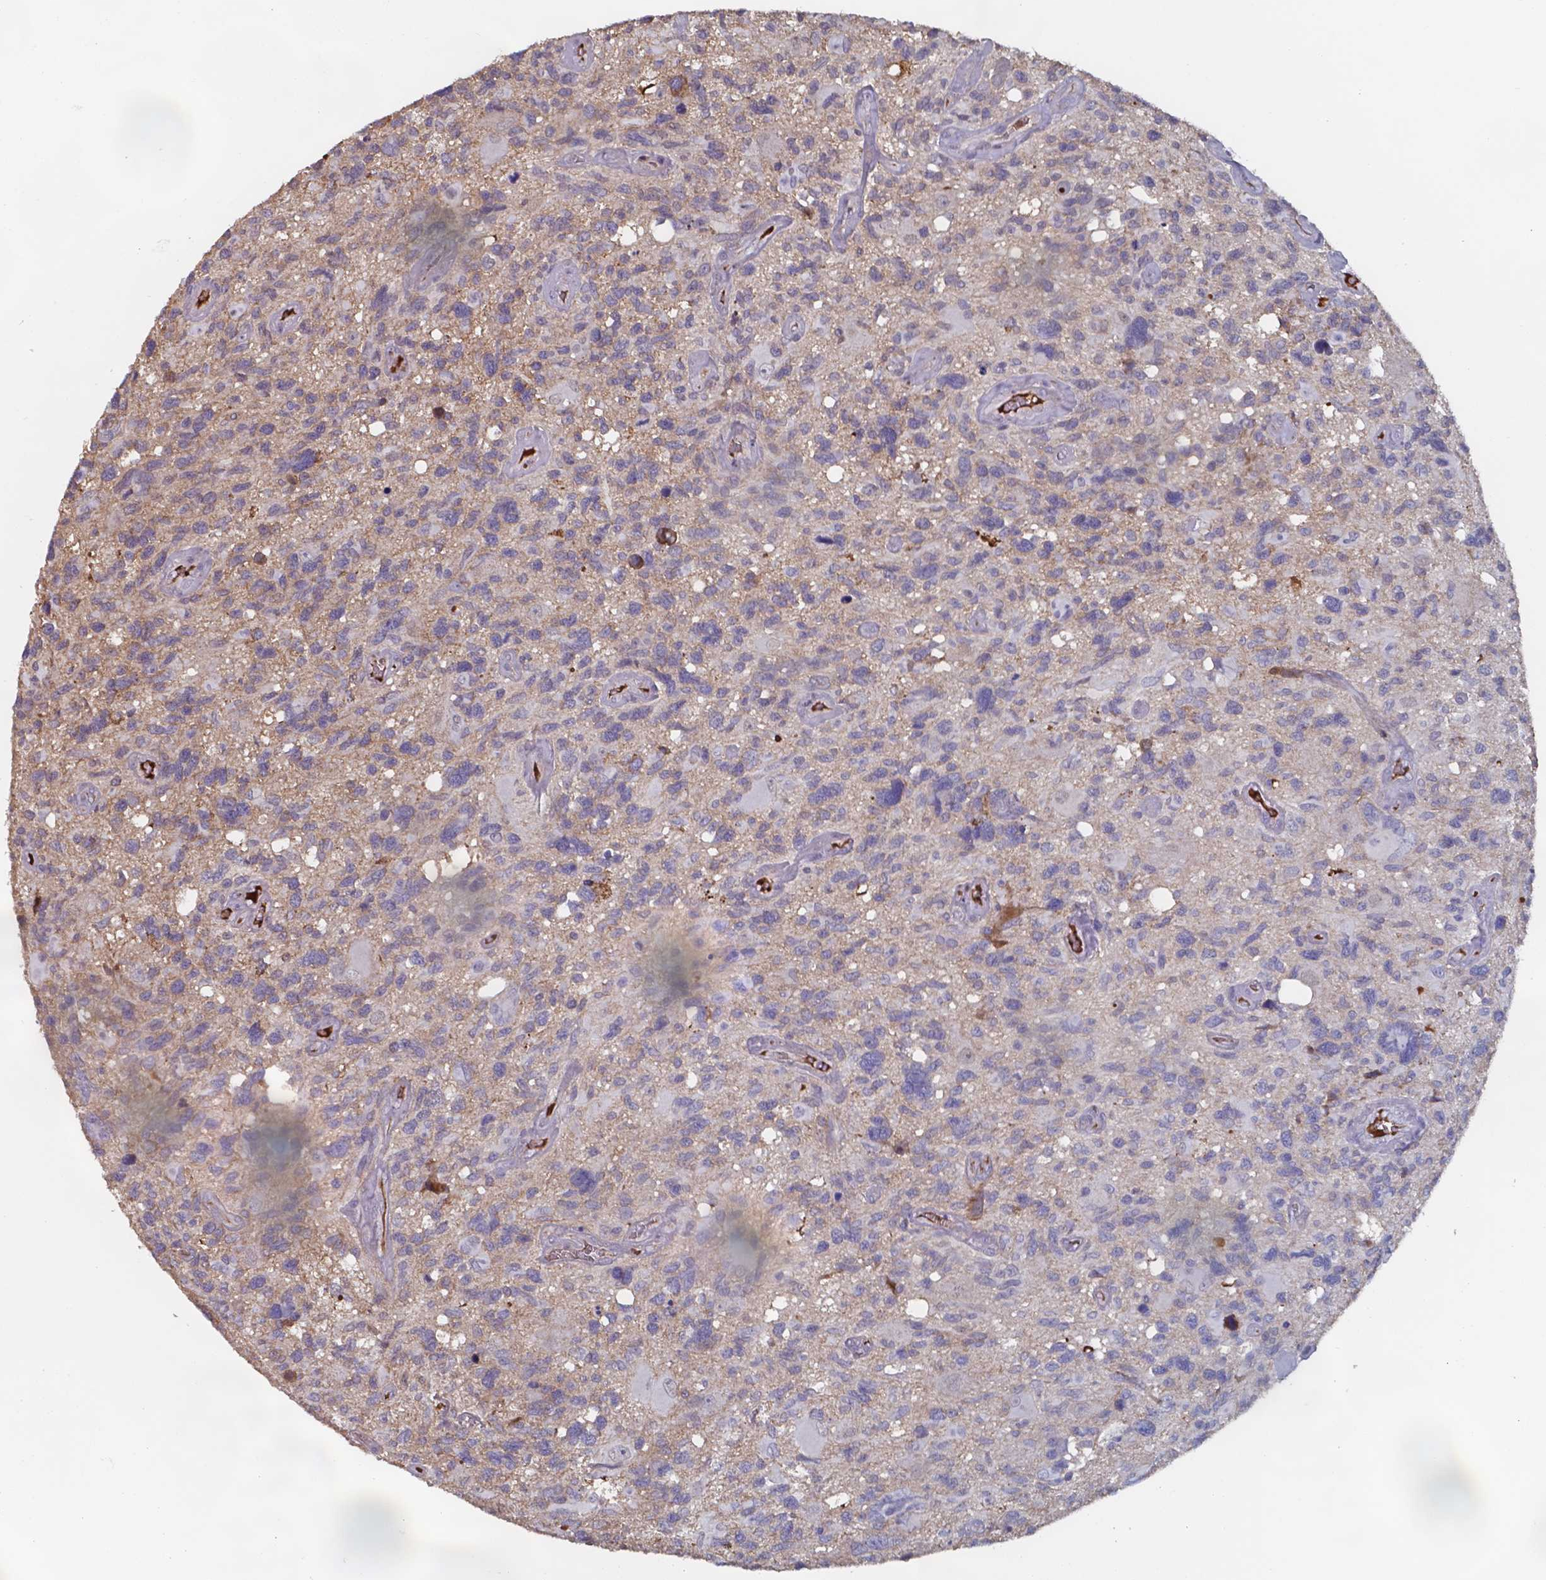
{"staining": {"intensity": "negative", "quantity": "none", "location": "none"}, "tissue": "glioma", "cell_type": "Tumor cells", "image_type": "cancer", "snomed": [{"axis": "morphology", "description": "Glioma, malignant, High grade"}, {"axis": "topography", "description": "Brain"}], "caption": "Tumor cells are negative for brown protein staining in malignant high-grade glioma. The staining is performed using DAB (3,3'-diaminobenzidine) brown chromogen with nuclei counter-stained in using hematoxylin.", "gene": "BTBD17", "patient": {"sex": "male", "age": 49}}